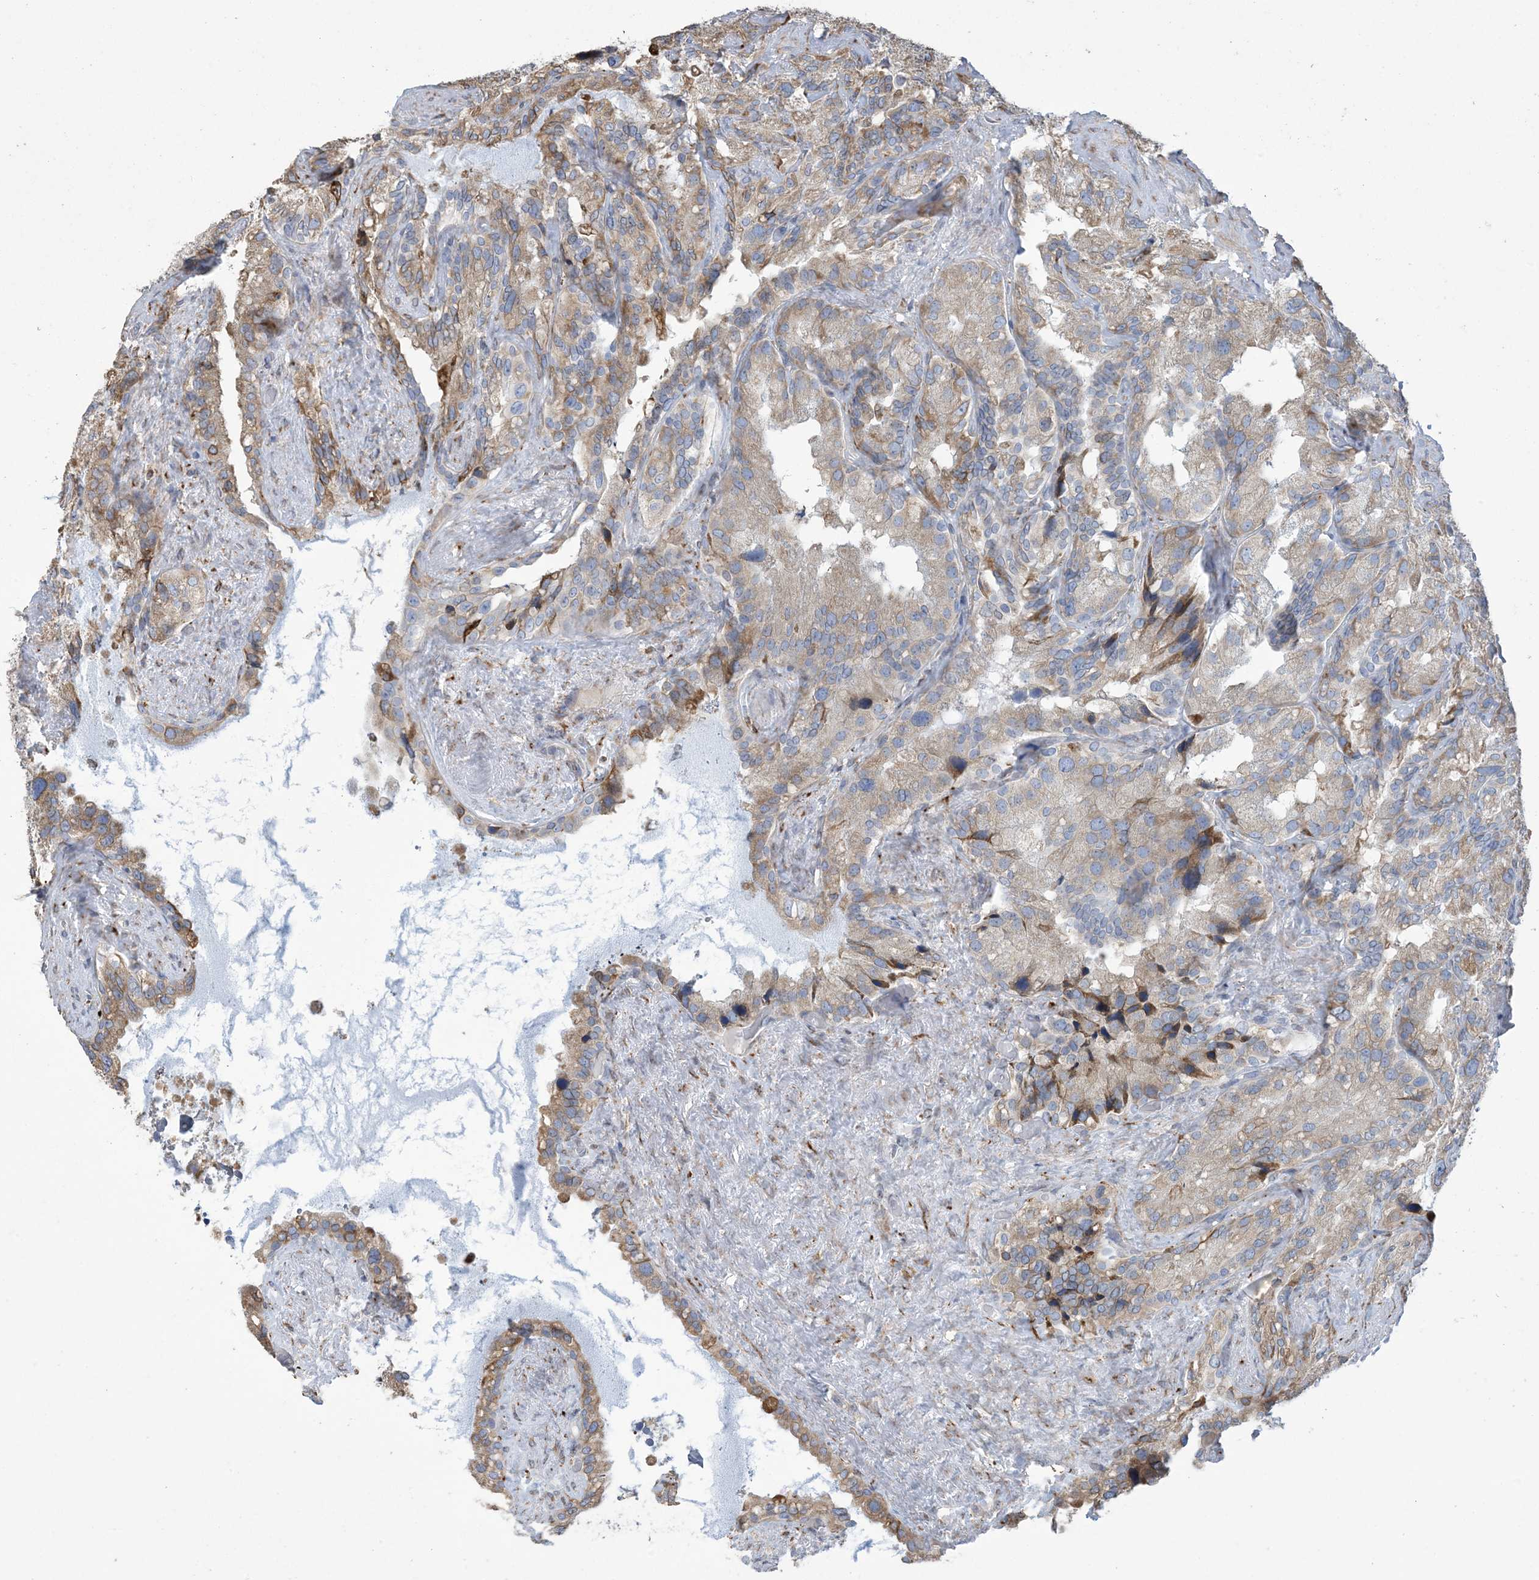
{"staining": {"intensity": "moderate", "quantity": ">75%", "location": "cytoplasmic/membranous"}, "tissue": "seminal vesicle", "cell_type": "Glandular cells", "image_type": "normal", "snomed": [{"axis": "morphology", "description": "Normal tissue, NOS"}, {"axis": "topography", "description": "Prostate"}, {"axis": "topography", "description": "Seminal veicle"}], "caption": "Protein analysis of unremarkable seminal vesicle demonstrates moderate cytoplasmic/membranous expression in about >75% of glandular cells. Immunohistochemistry stains the protein of interest in brown and the nuclei are stained blue.", "gene": "SHANK1", "patient": {"sex": "male", "age": 68}}